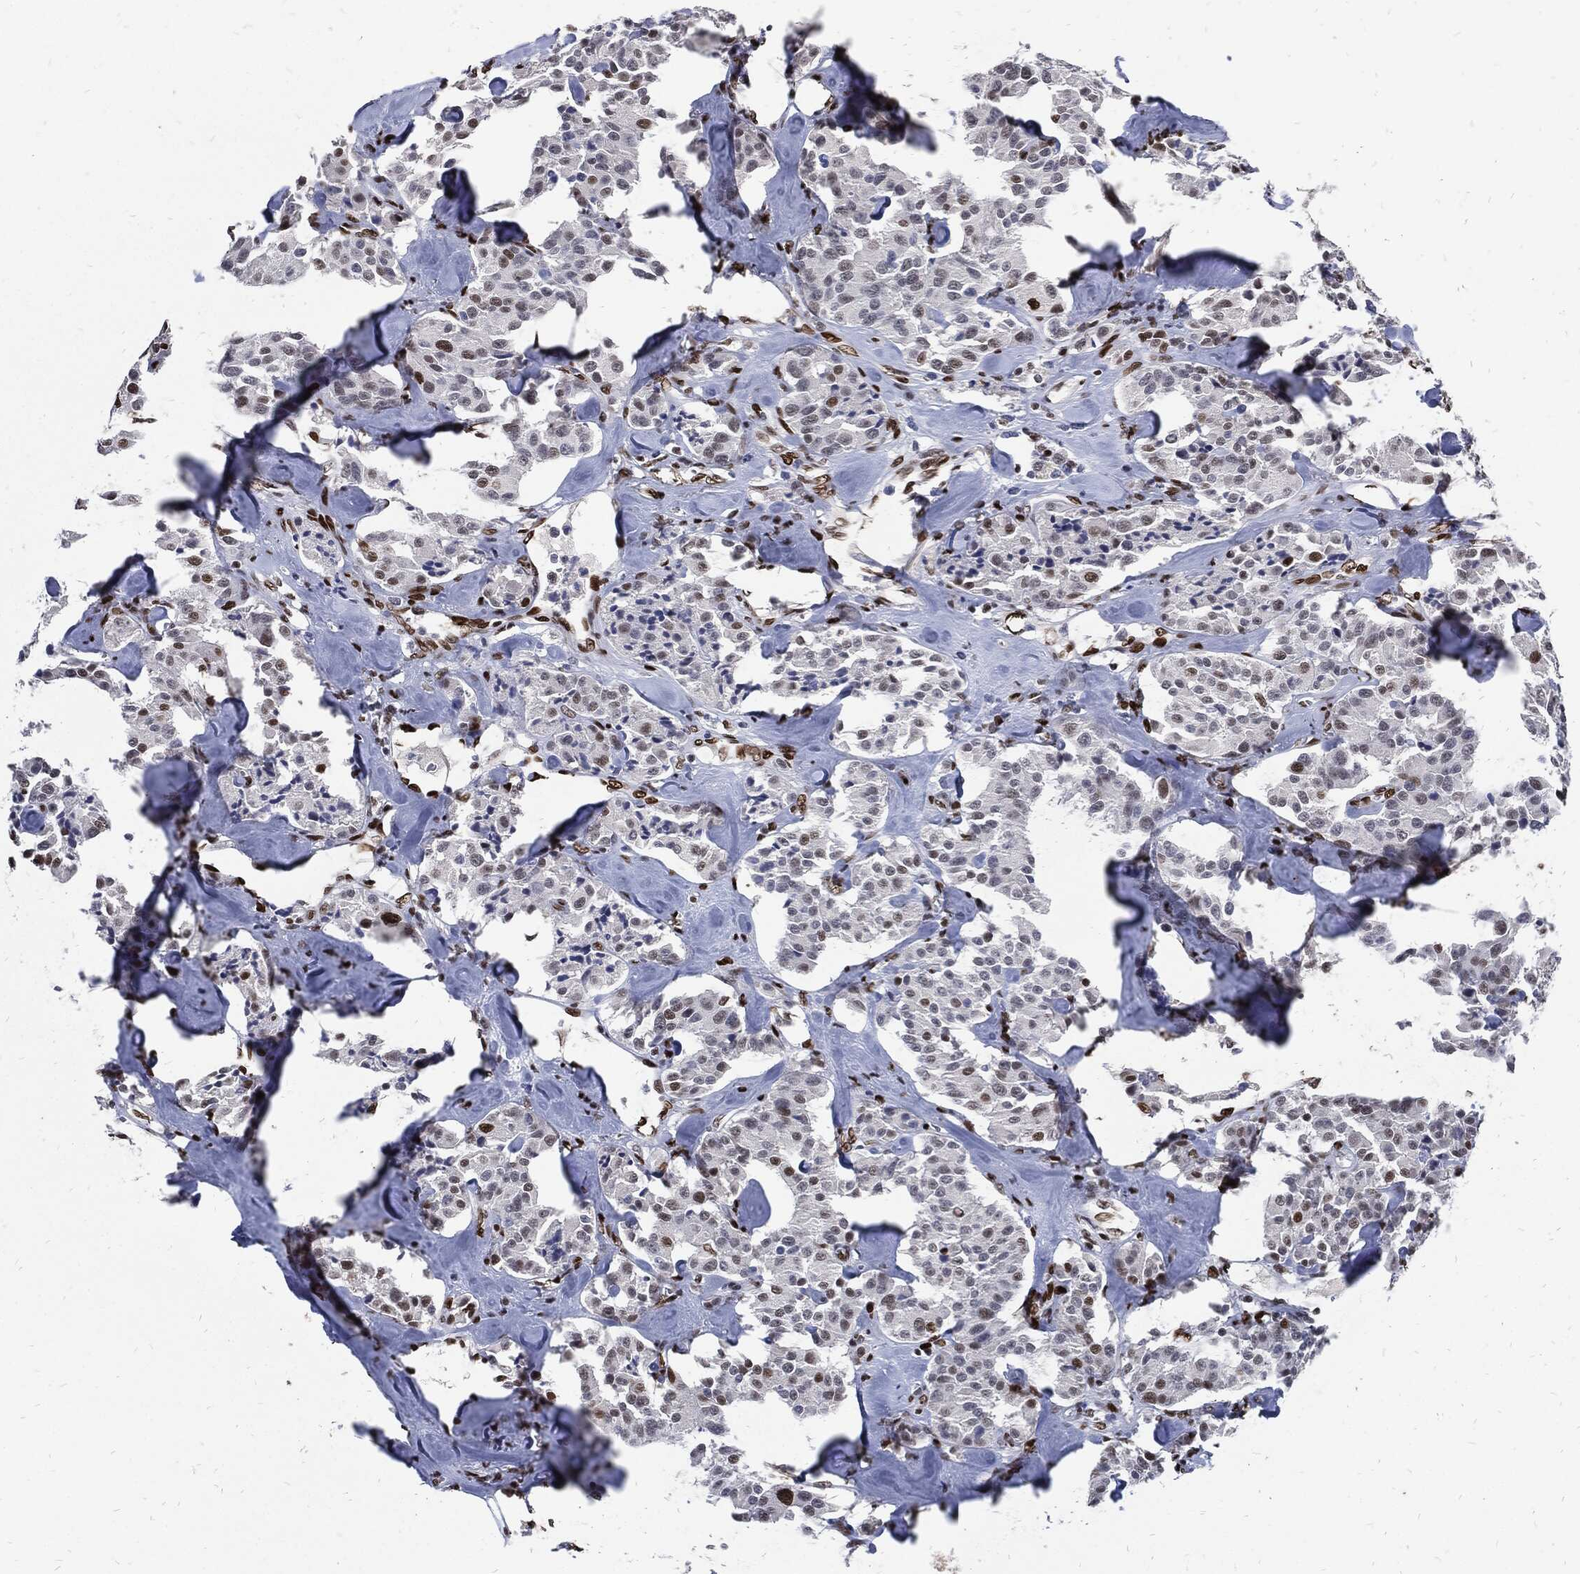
{"staining": {"intensity": "moderate", "quantity": "<25%", "location": "nuclear"}, "tissue": "carcinoid", "cell_type": "Tumor cells", "image_type": "cancer", "snomed": [{"axis": "morphology", "description": "Carcinoid, malignant, NOS"}, {"axis": "topography", "description": "Pancreas"}], "caption": "Tumor cells show low levels of moderate nuclear expression in approximately <25% of cells in malignant carcinoid. The staining was performed using DAB, with brown indicating positive protein expression. Nuclei are stained blue with hematoxylin.", "gene": "JUN", "patient": {"sex": "male", "age": 41}}